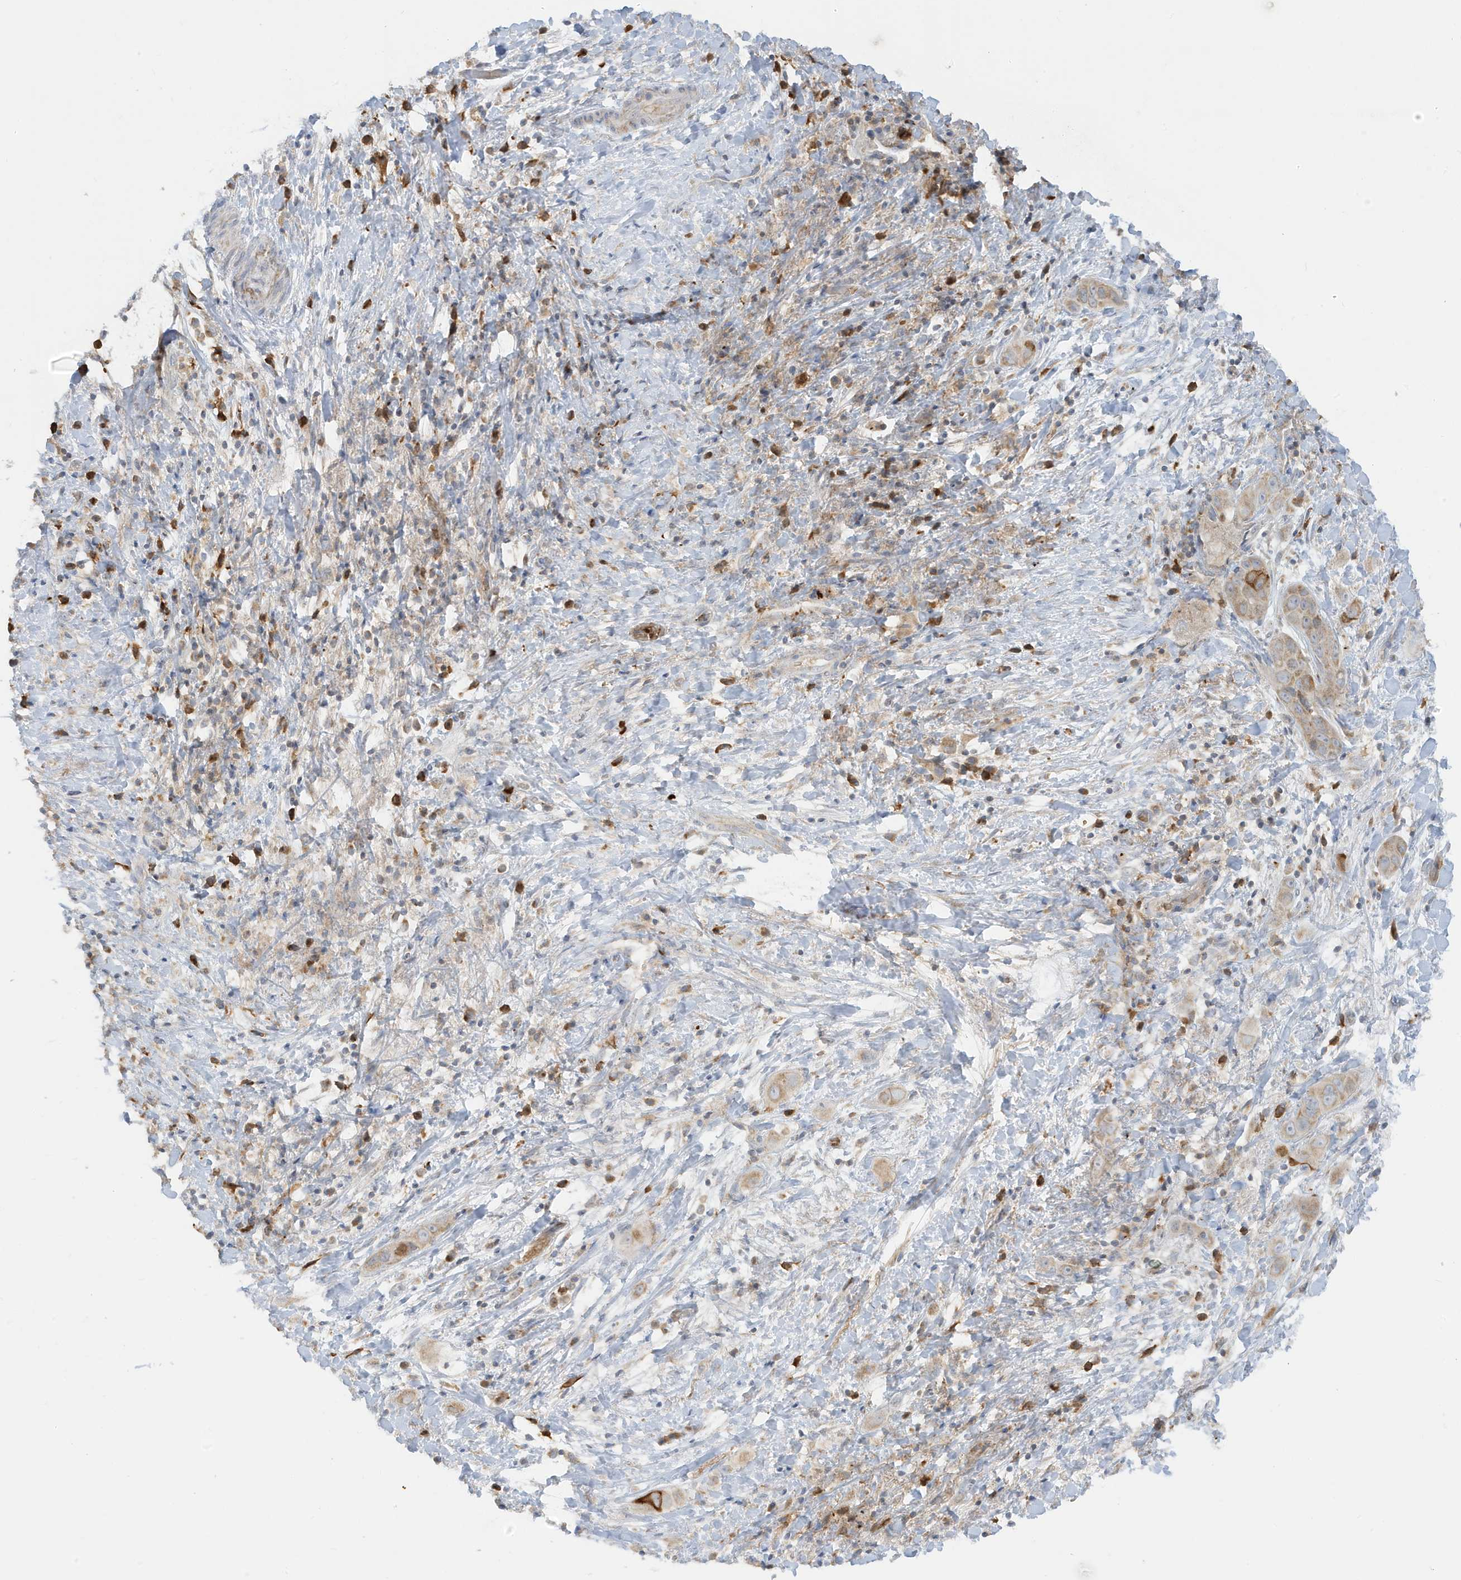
{"staining": {"intensity": "moderate", "quantity": ">75%", "location": "cytoplasmic/membranous"}, "tissue": "liver cancer", "cell_type": "Tumor cells", "image_type": "cancer", "snomed": [{"axis": "morphology", "description": "Cholangiocarcinoma"}, {"axis": "topography", "description": "Liver"}], "caption": "Moderate cytoplasmic/membranous protein staining is appreciated in about >75% of tumor cells in liver cancer (cholangiocarcinoma).", "gene": "NPPC", "patient": {"sex": "female", "age": 52}}